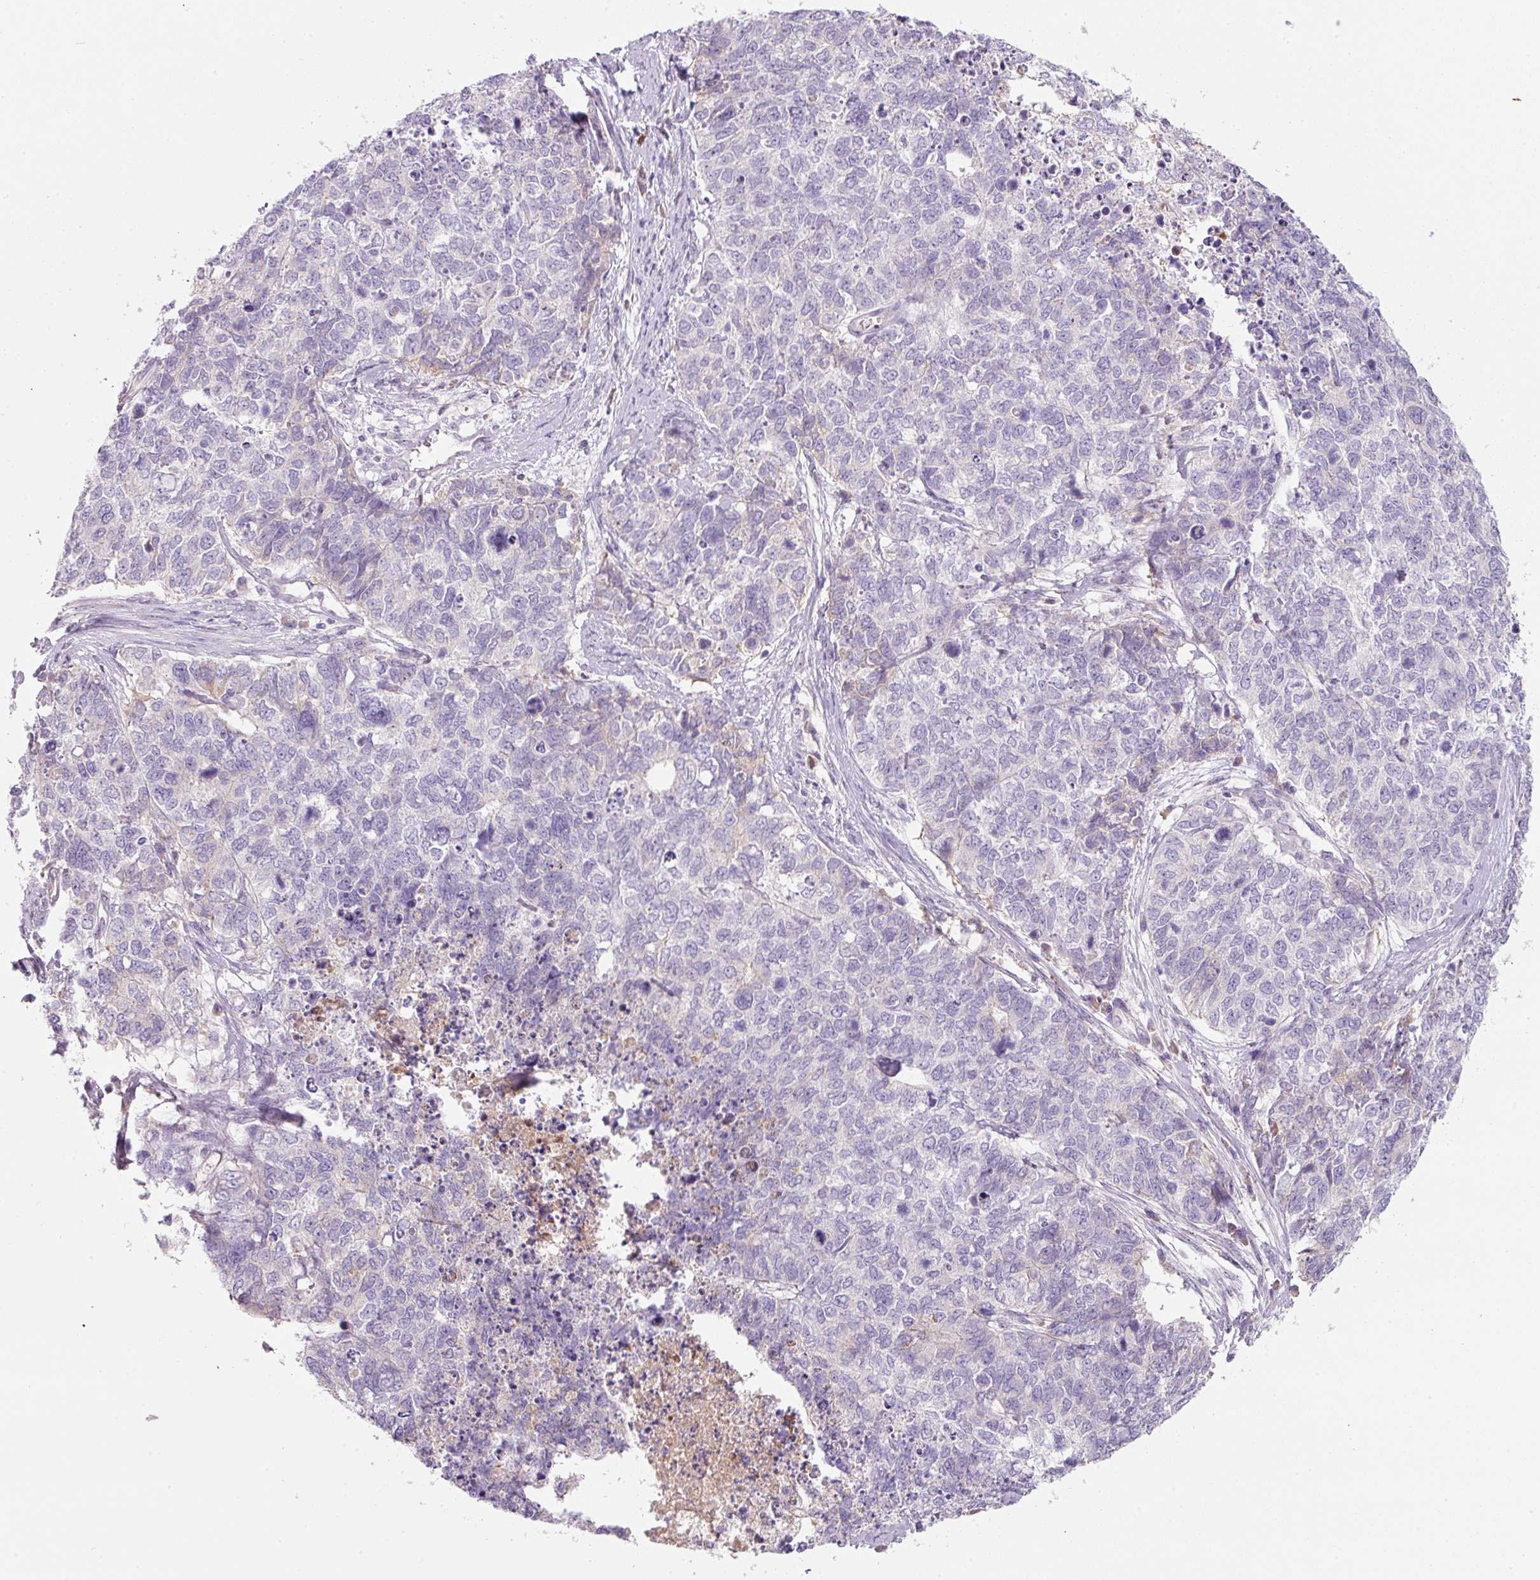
{"staining": {"intensity": "negative", "quantity": "none", "location": "none"}, "tissue": "cervical cancer", "cell_type": "Tumor cells", "image_type": "cancer", "snomed": [{"axis": "morphology", "description": "Squamous cell carcinoma, NOS"}, {"axis": "topography", "description": "Cervix"}], "caption": "This is an immunohistochemistry photomicrograph of human cervical squamous cell carcinoma. There is no expression in tumor cells.", "gene": "TMEM37", "patient": {"sex": "female", "age": 63}}